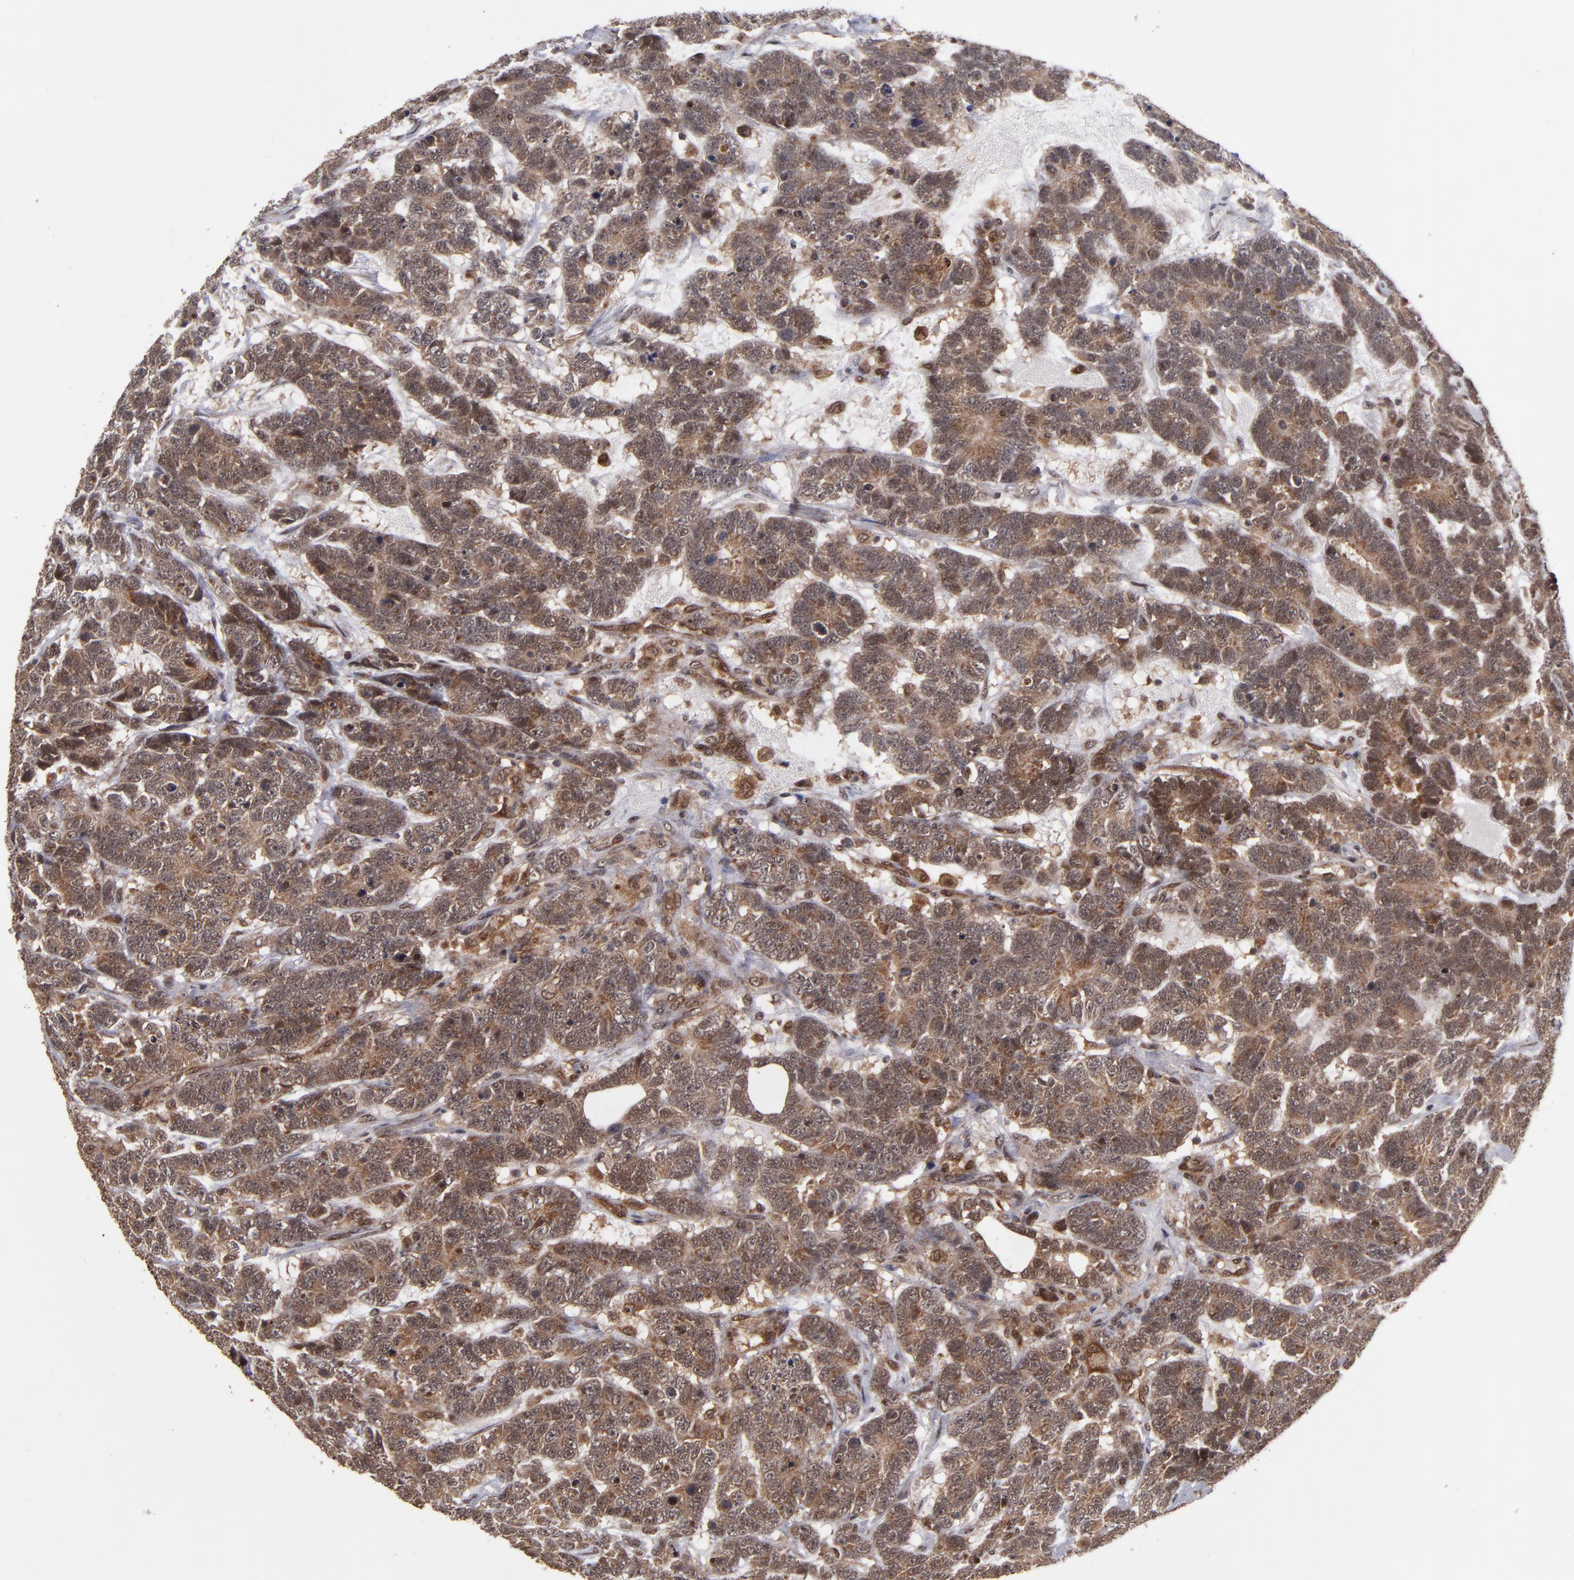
{"staining": {"intensity": "moderate", "quantity": ">75%", "location": "cytoplasmic/membranous"}, "tissue": "testis cancer", "cell_type": "Tumor cells", "image_type": "cancer", "snomed": [{"axis": "morphology", "description": "Carcinoma, Embryonal, NOS"}, {"axis": "topography", "description": "Testis"}], "caption": "Testis embryonal carcinoma stained for a protein (brown) exhibits moderate cytoplasmic/membranous positive expression in approximately >75% of tumor cells.", "gene": "CUL5", "patient": {"sex": "male", "age": 26}}